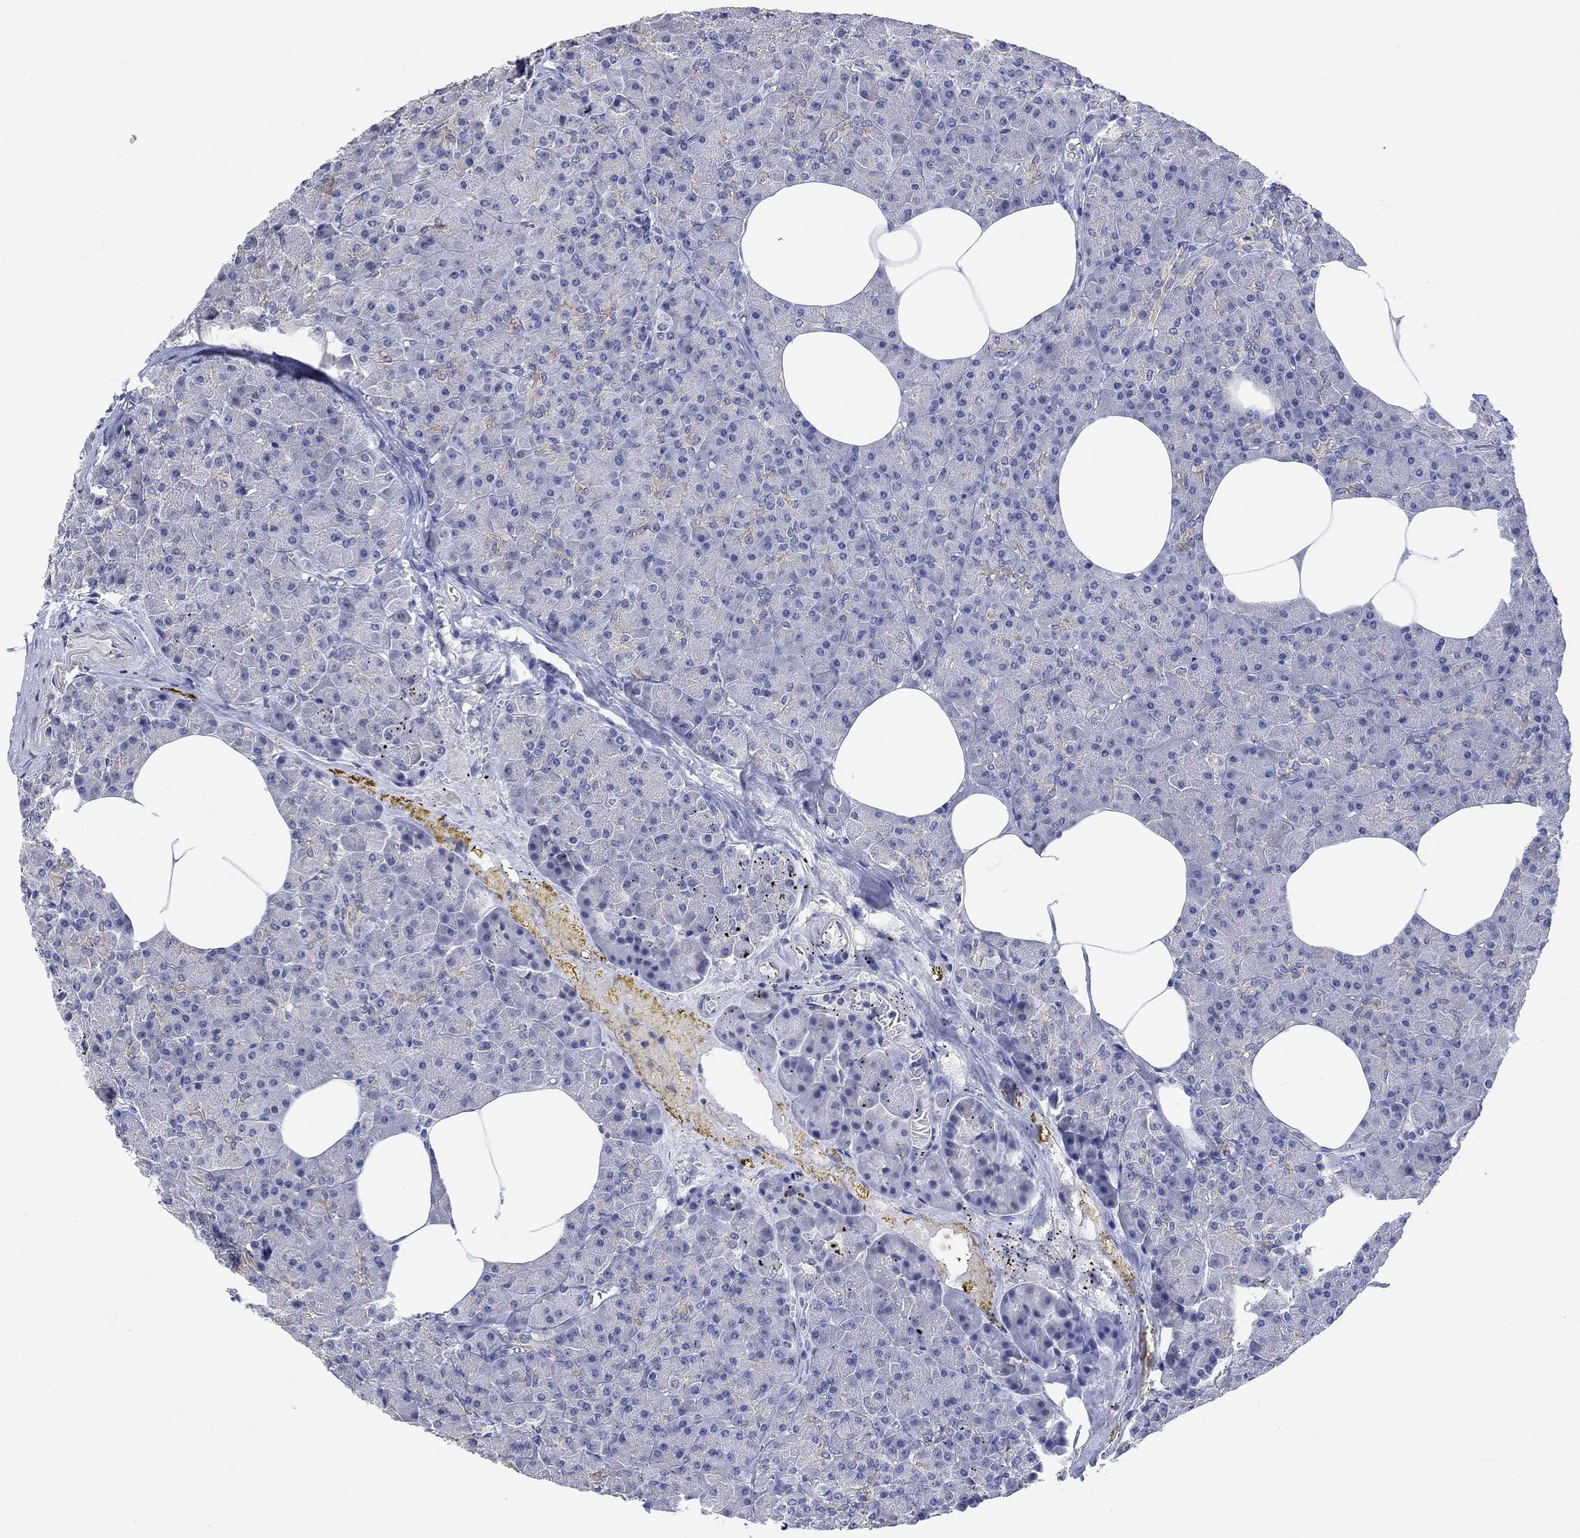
{"staining": {"intensity": "weak", "quantity": "<25%", "location": "cytoplasmic/membranous"}, "tissue": "pancreas", "cell_type": "Exocrine glandular cells", "image_type": "normal", "snomed": [{"axis": "morphology", "description": "Normal tissue, NOS"}, {"axis": "topography", "description": "Pancreas"}], "caption": "Immunohistochemical staining of benign pancreas shows no significant staining in exocrine glandular cells.", "gene": "AGRP", "patient": {"sex": "female", "age": 45}}